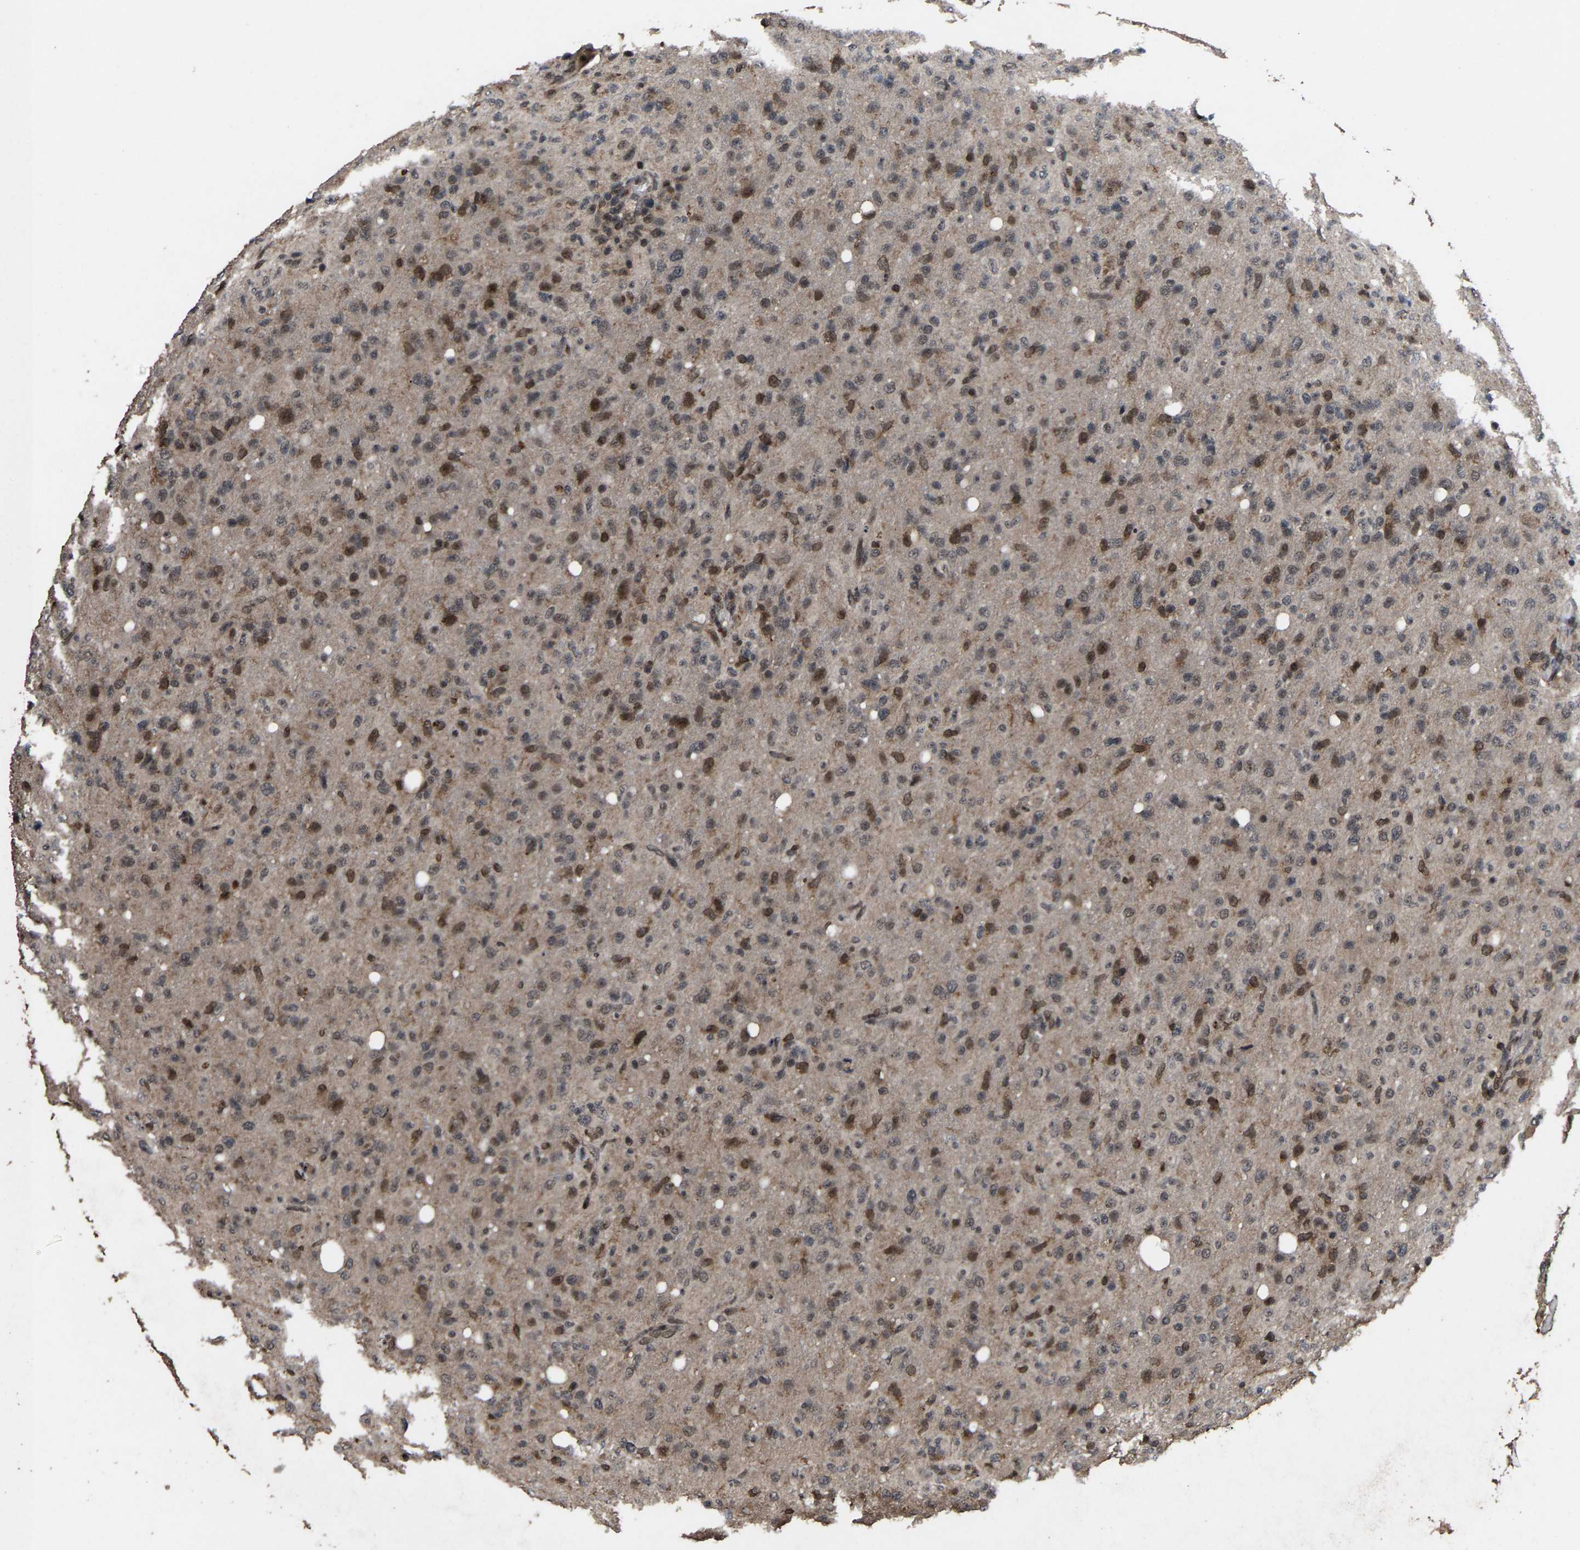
{"staining": {"intensity": "moderate", "quantity": "25%-75%", "location": "nuclear"}, "tissue": "glioma", "cell_type": "Tumor cells", "image_type": "cancer", "snomed": [{"axis": "morphology", "description": "Glioma, malignant, High grade"}, {"axis": "topography", "description": "Brain"}], "caption": "Protein staining of high-grade glioma (malignant) tissue exhibits moderate nuclear staining in about 25%-75% of tumor cells.", "gene": "HAUS6", "patient": {"sex": "female", "age": 57}}